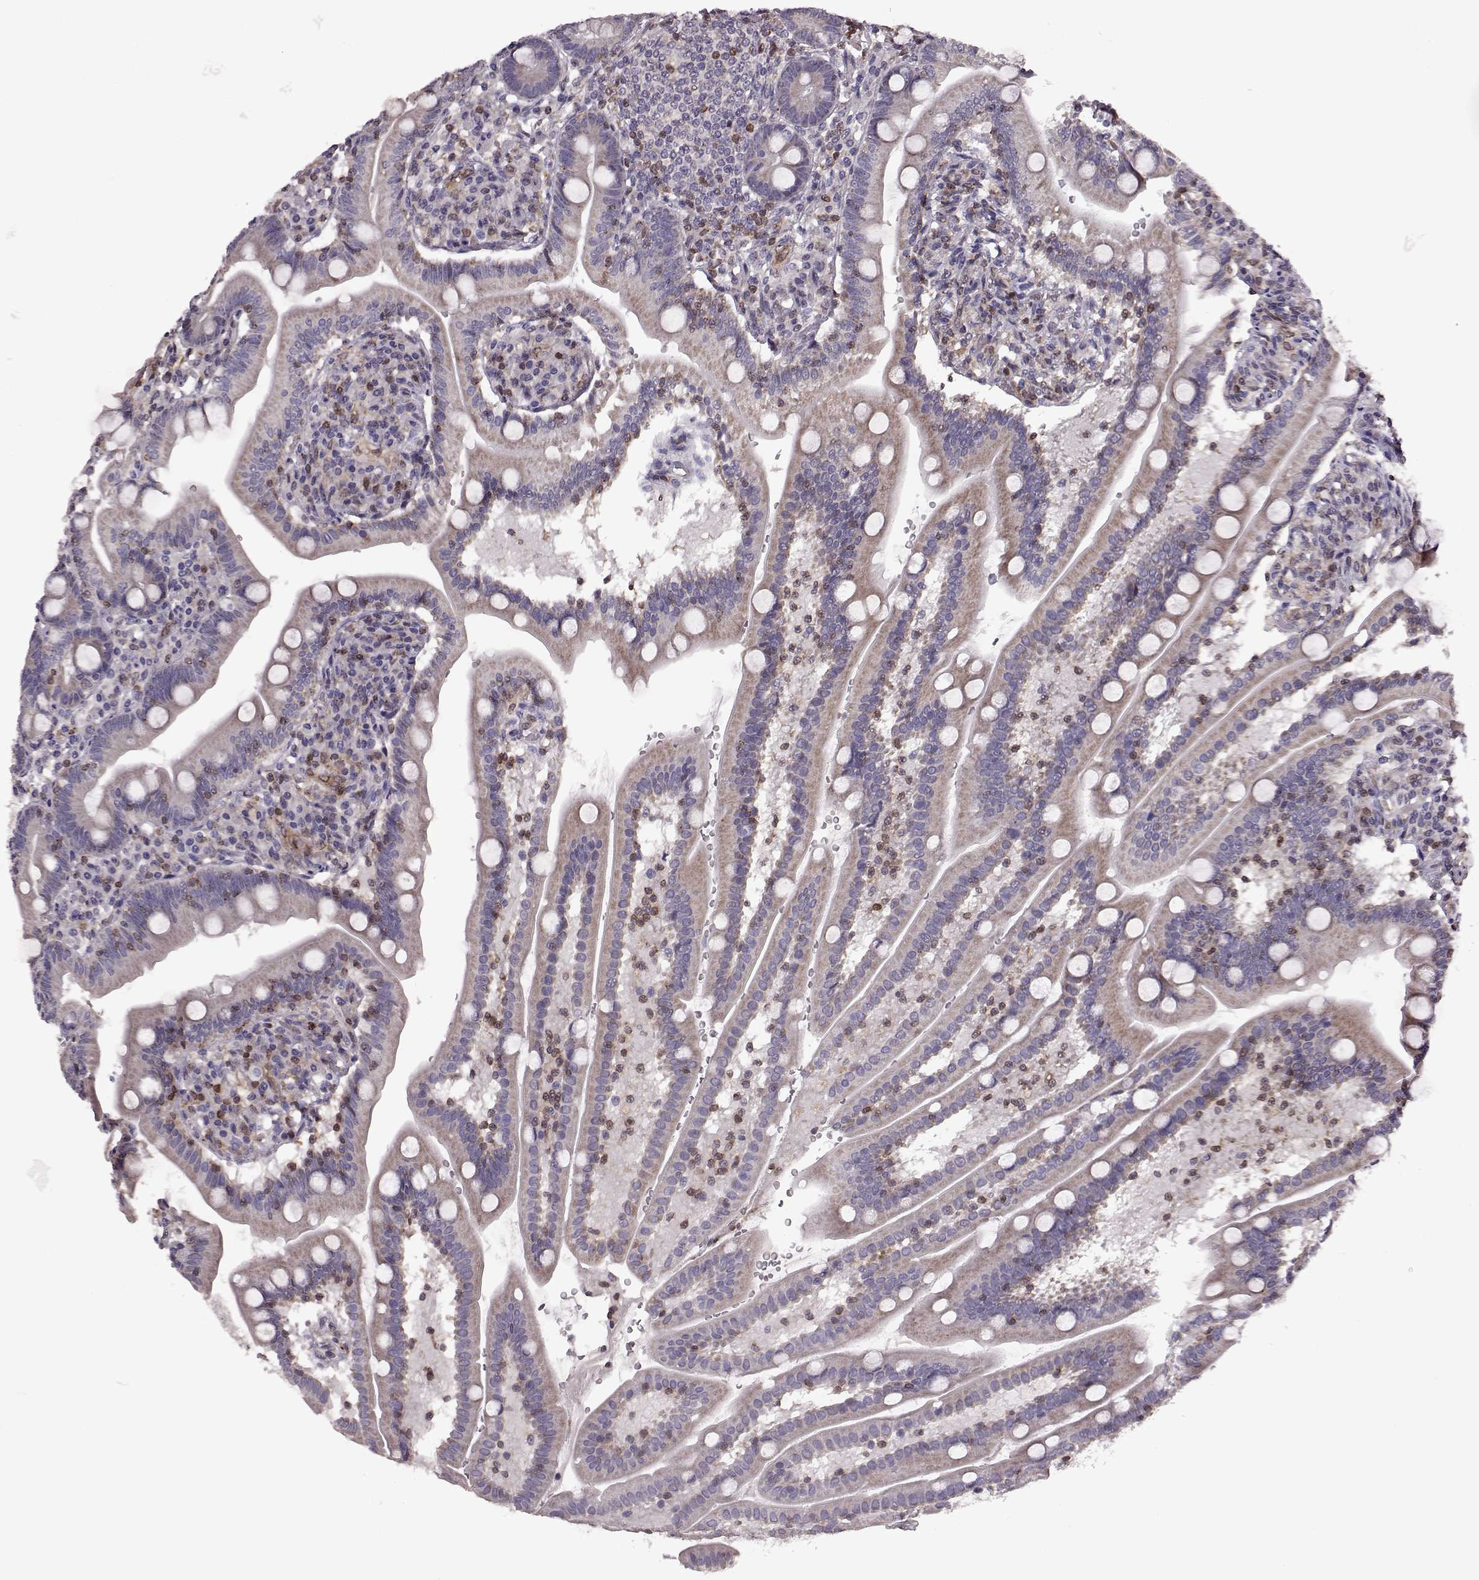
{"staining": {"intensity": "negative", "quantity": "none", "location": "none"}, "tissue": "duodenum", "cell_type": "Glandular cells", "image_type": "normal", "snomed": [{"axis": "morphology", "description": "Normal tissue, NOS"}, {"axis": "topography", "description": "Duodenum"}], "caption": "IHC histopathology image of unremarkable duodenum: human duodenum stained with DAB (3,3'-diaminobenzidine) demonstrates no significant protein positivity in glandular cells.", "gene": "CDC42SE1", "patient": {"sex": "female", "age": 67}}